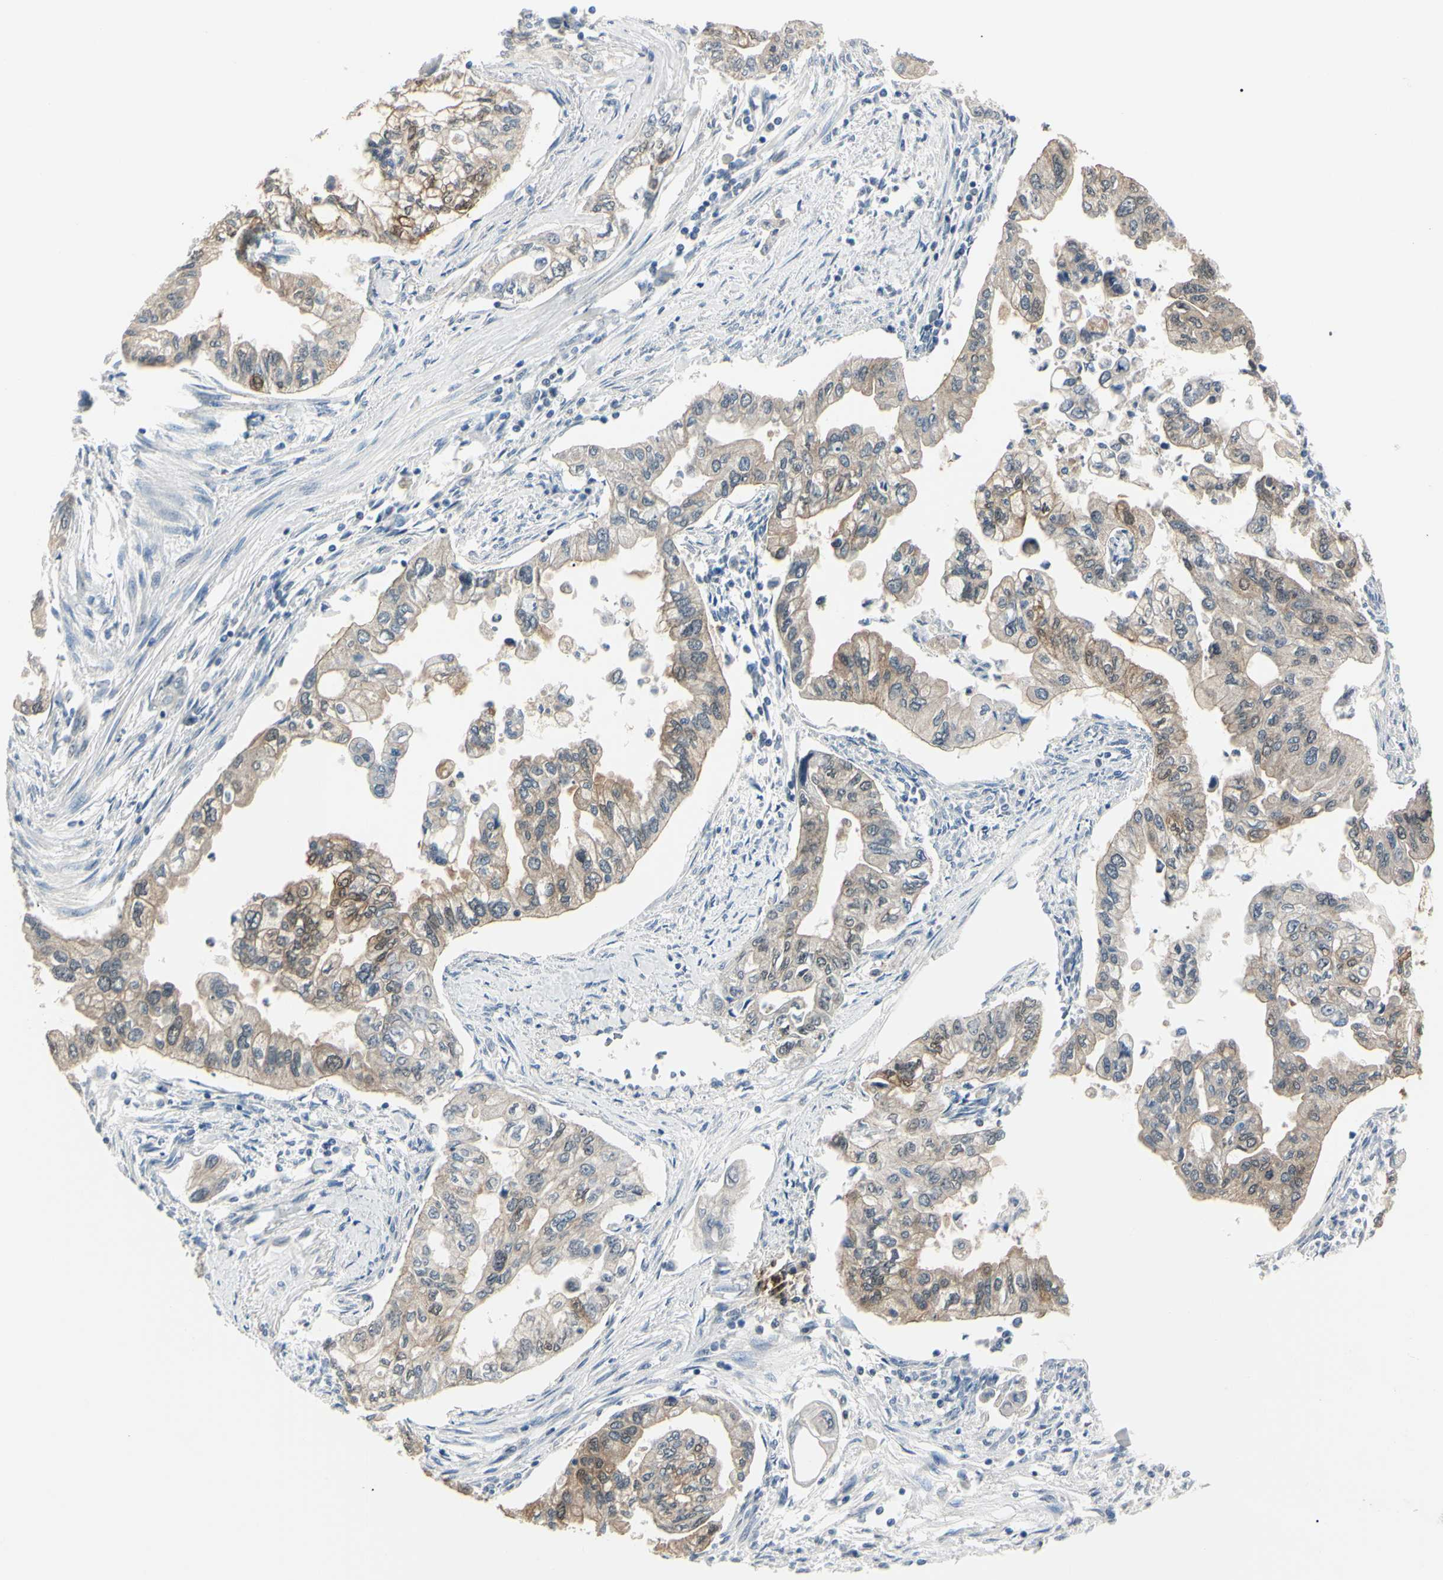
{"staining": {"intensity": "strong", "quantity": "25%-75%", "location": "cytoplasmic/membranous,nuclear"}, "tissue": "pancreatic cancer", "cell_type": "Tumor cells", "image_type": "cancer", "snomed": [{"axis": "morphology", "description": "Normal tissue, NOS"}, {"axis": "topography", "description": "Pancreas"}], "caption": "Immunohistochemical staining of pancreatic cancer demonstrates high levels of strong cytoplasmic/membranous and nuclear staining in approximately 25%-75% of tumor cells.", "gene": "AKR1C3", "patient": {"sex": "male", "age": 42}}